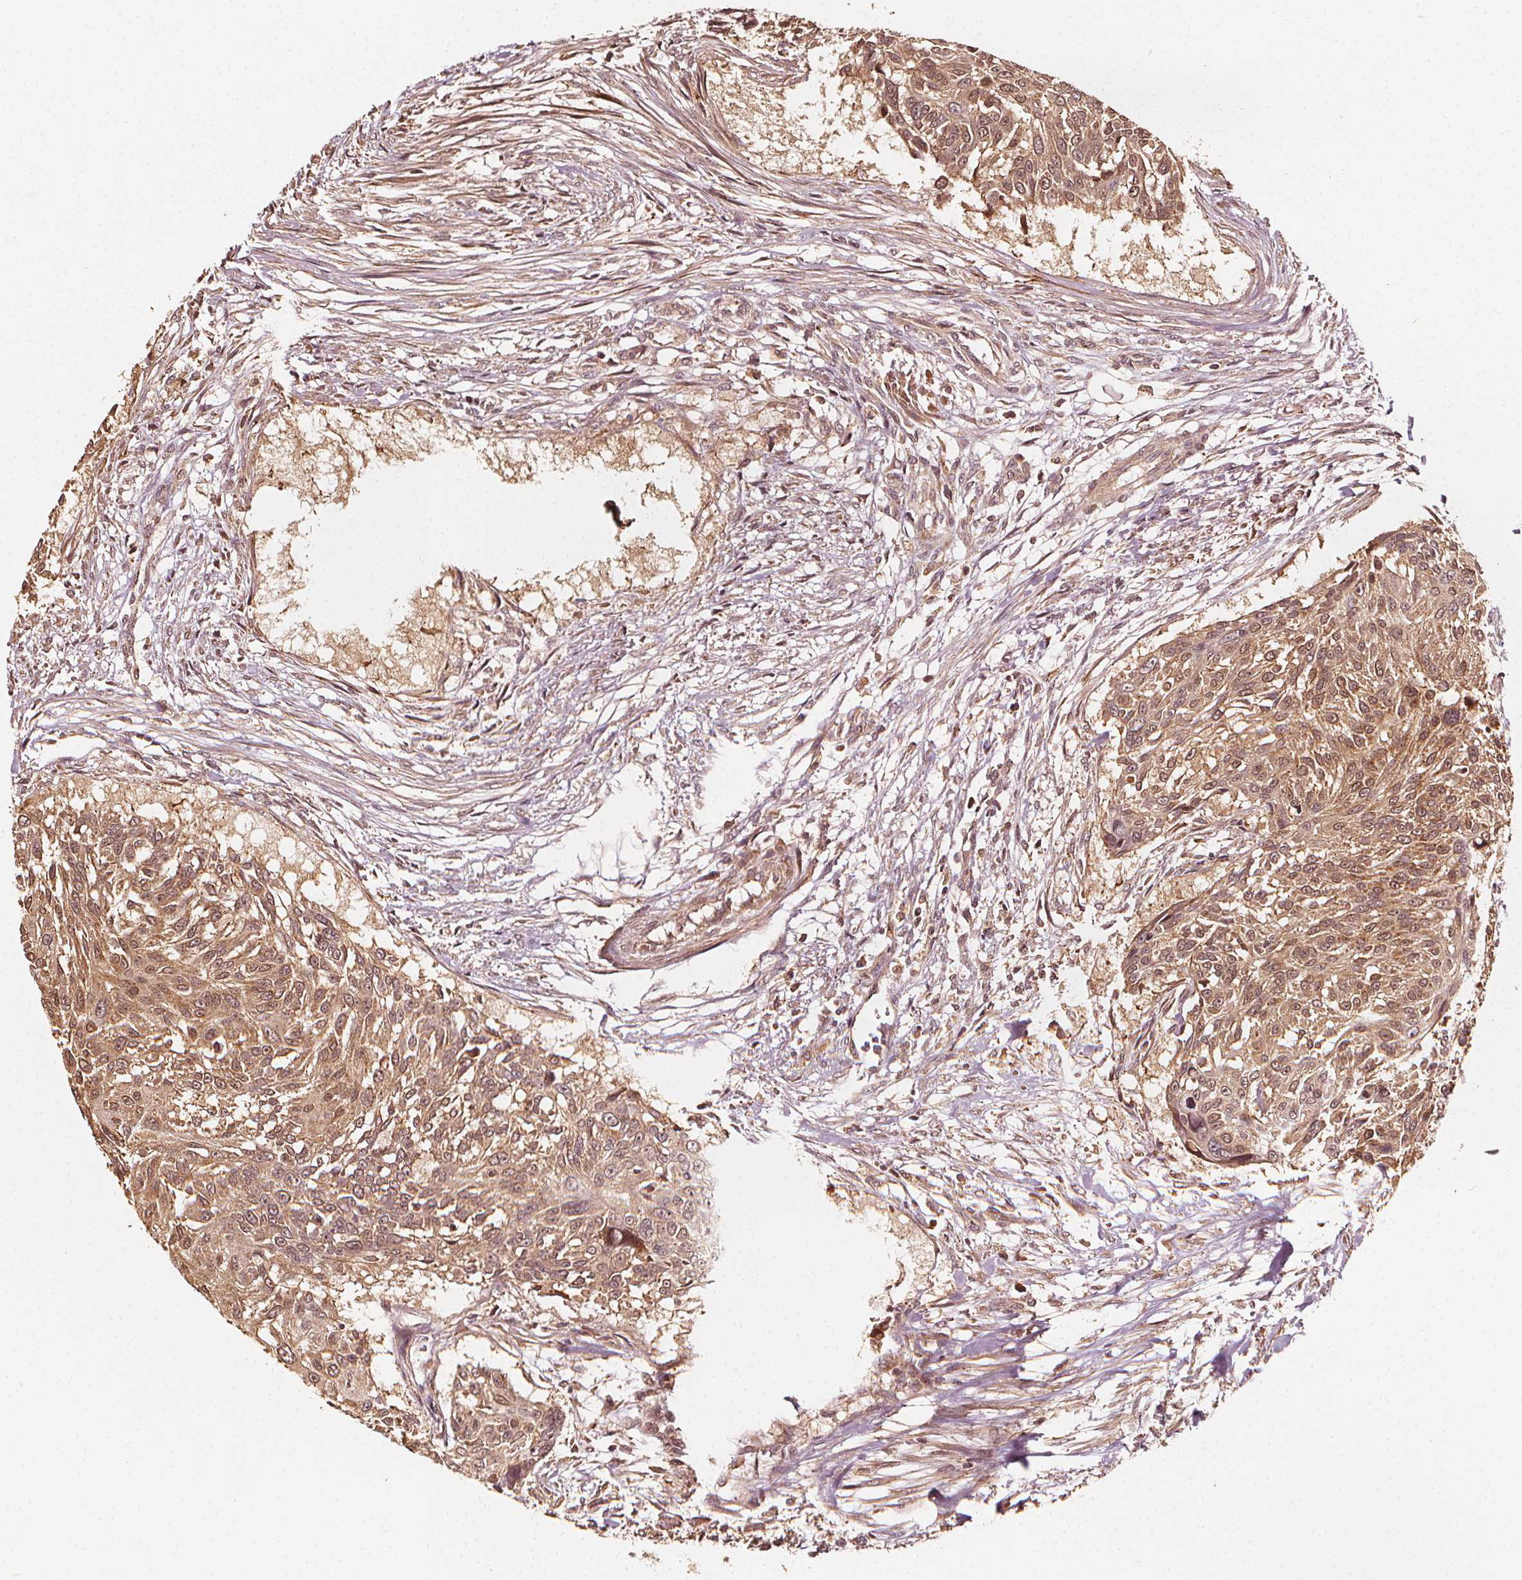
{"staining": {"intensity": "moderate", "quantity": ">75%", "location": "cytoplasmic/membranous,nuclear"}, "tissue": "urothelial cancer", "cell_type": "Tumor cells", "image_type": "cancer", "snomed": [{"axis": "morphology", "description": "Urothelial carcinoma, NOS"}, {"axis": "topography", "description": "Urinary bladder"}], "caption": "Urothelial cancer stained with DAB immunohistochemistry demonstrates medium levels of moderate cytoplasmic/membranous and nuclear positivity in approximately >75% of tumor cells. The staining was performed using DAB, with brown indicating positive protein expression. Nuclei are stained blue with hematoxylin.", "gene": "NPC1", "patient": {"sex": "male", "age": 55}}